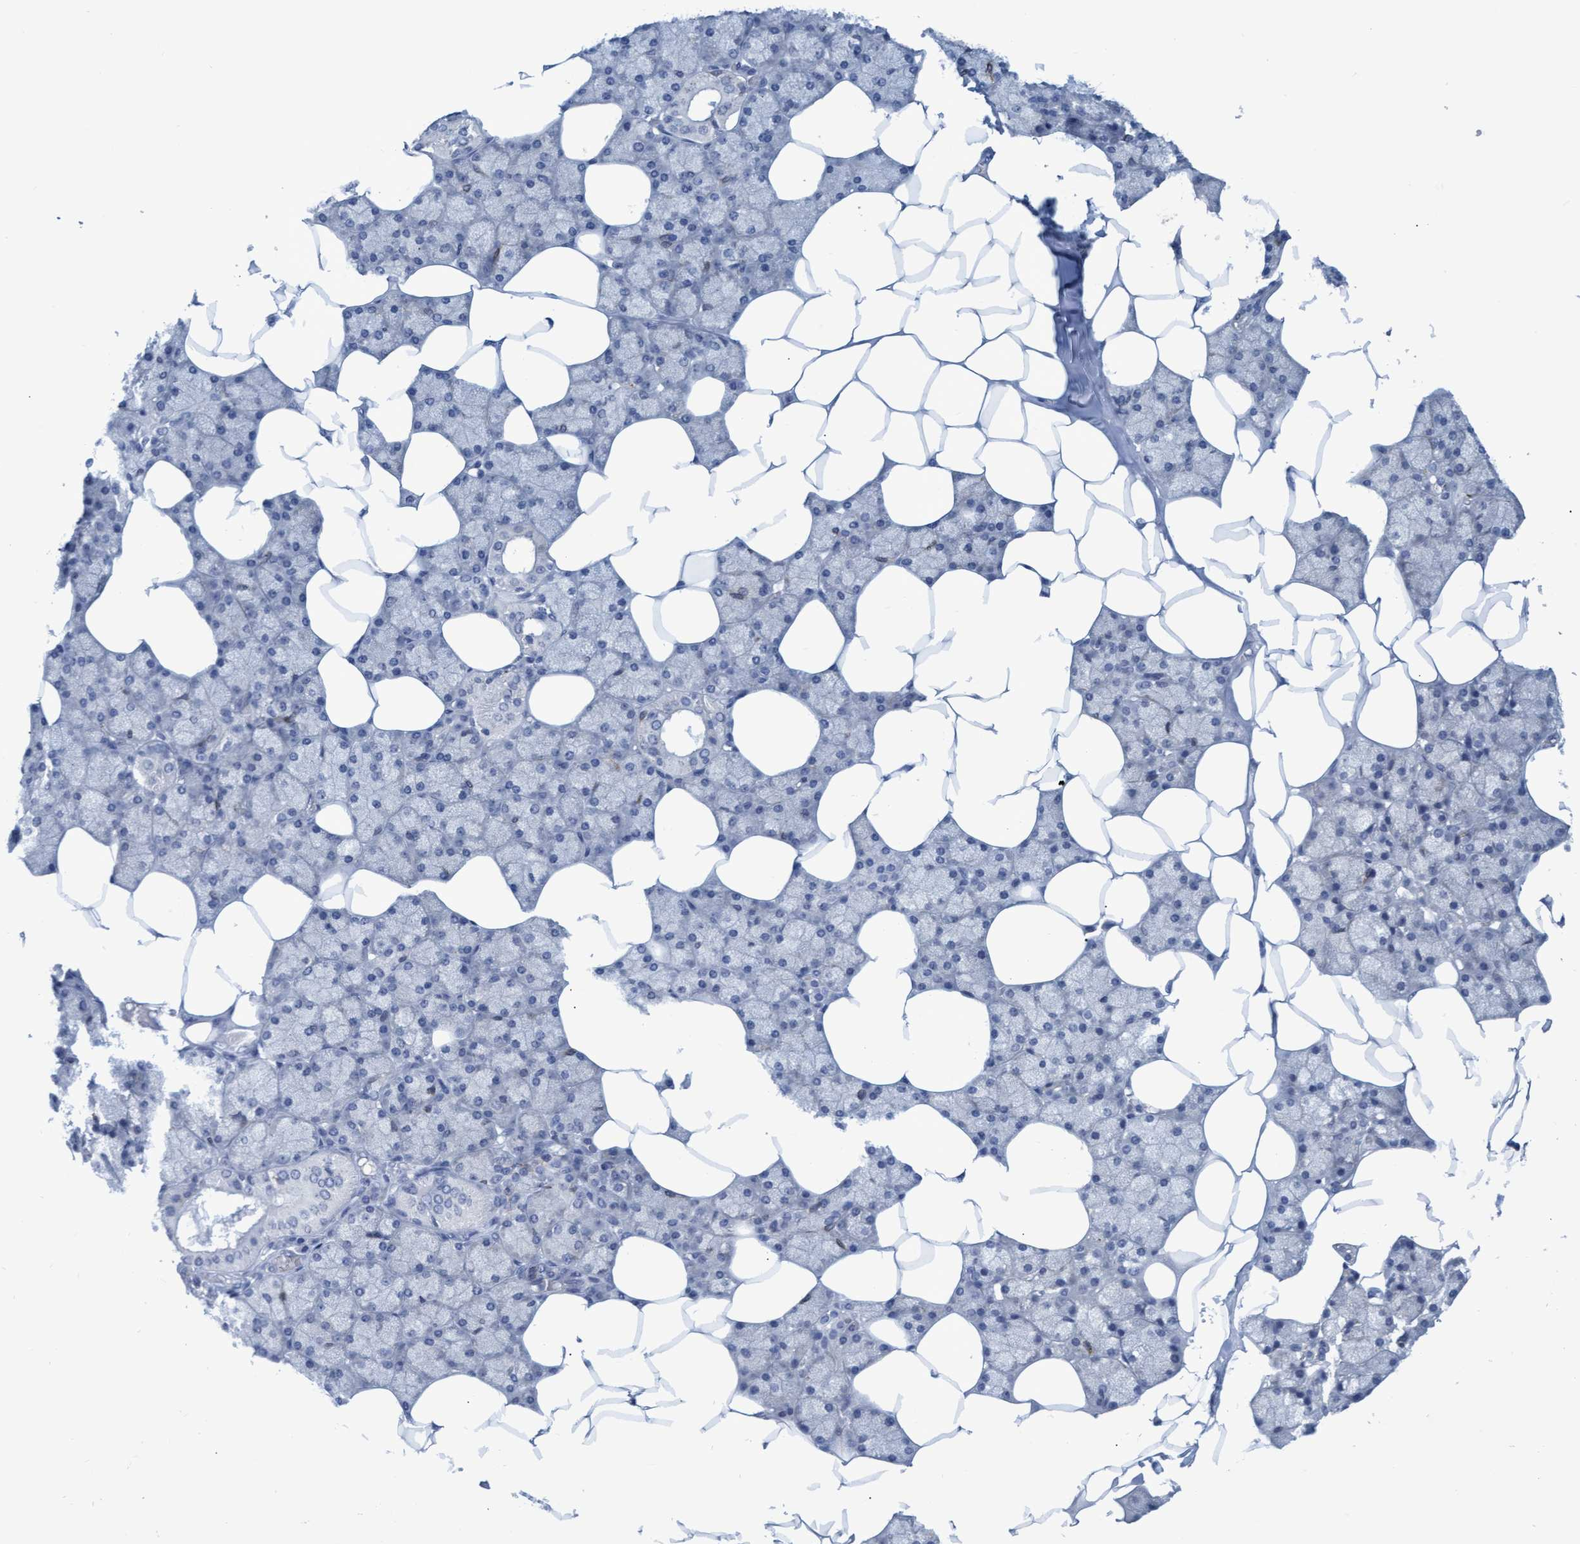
{"staining": {"intensity": "weak", "quantity": "<25%", "location": "cytoplasmic/membranous"}, "tissue": "salivary gland", "cell_type": "Glandular cells", "image_type": "normal", "snomed": [{"axis": "morphology", "description": "Normal tissue, NOS"}, {"axis": "topography", "description": "Salivary gland"}], "caption": "IHC of benign salivary gland demonstrates no positivity in glandular cells. (Stains: DAB immunohistochemistry (IHC) with hematoxylin counter stain, Microscopy: brightfield microscopy at high magnification).", "gene": "SSTR3", "patient": {"sex": "male", "age": 62}}